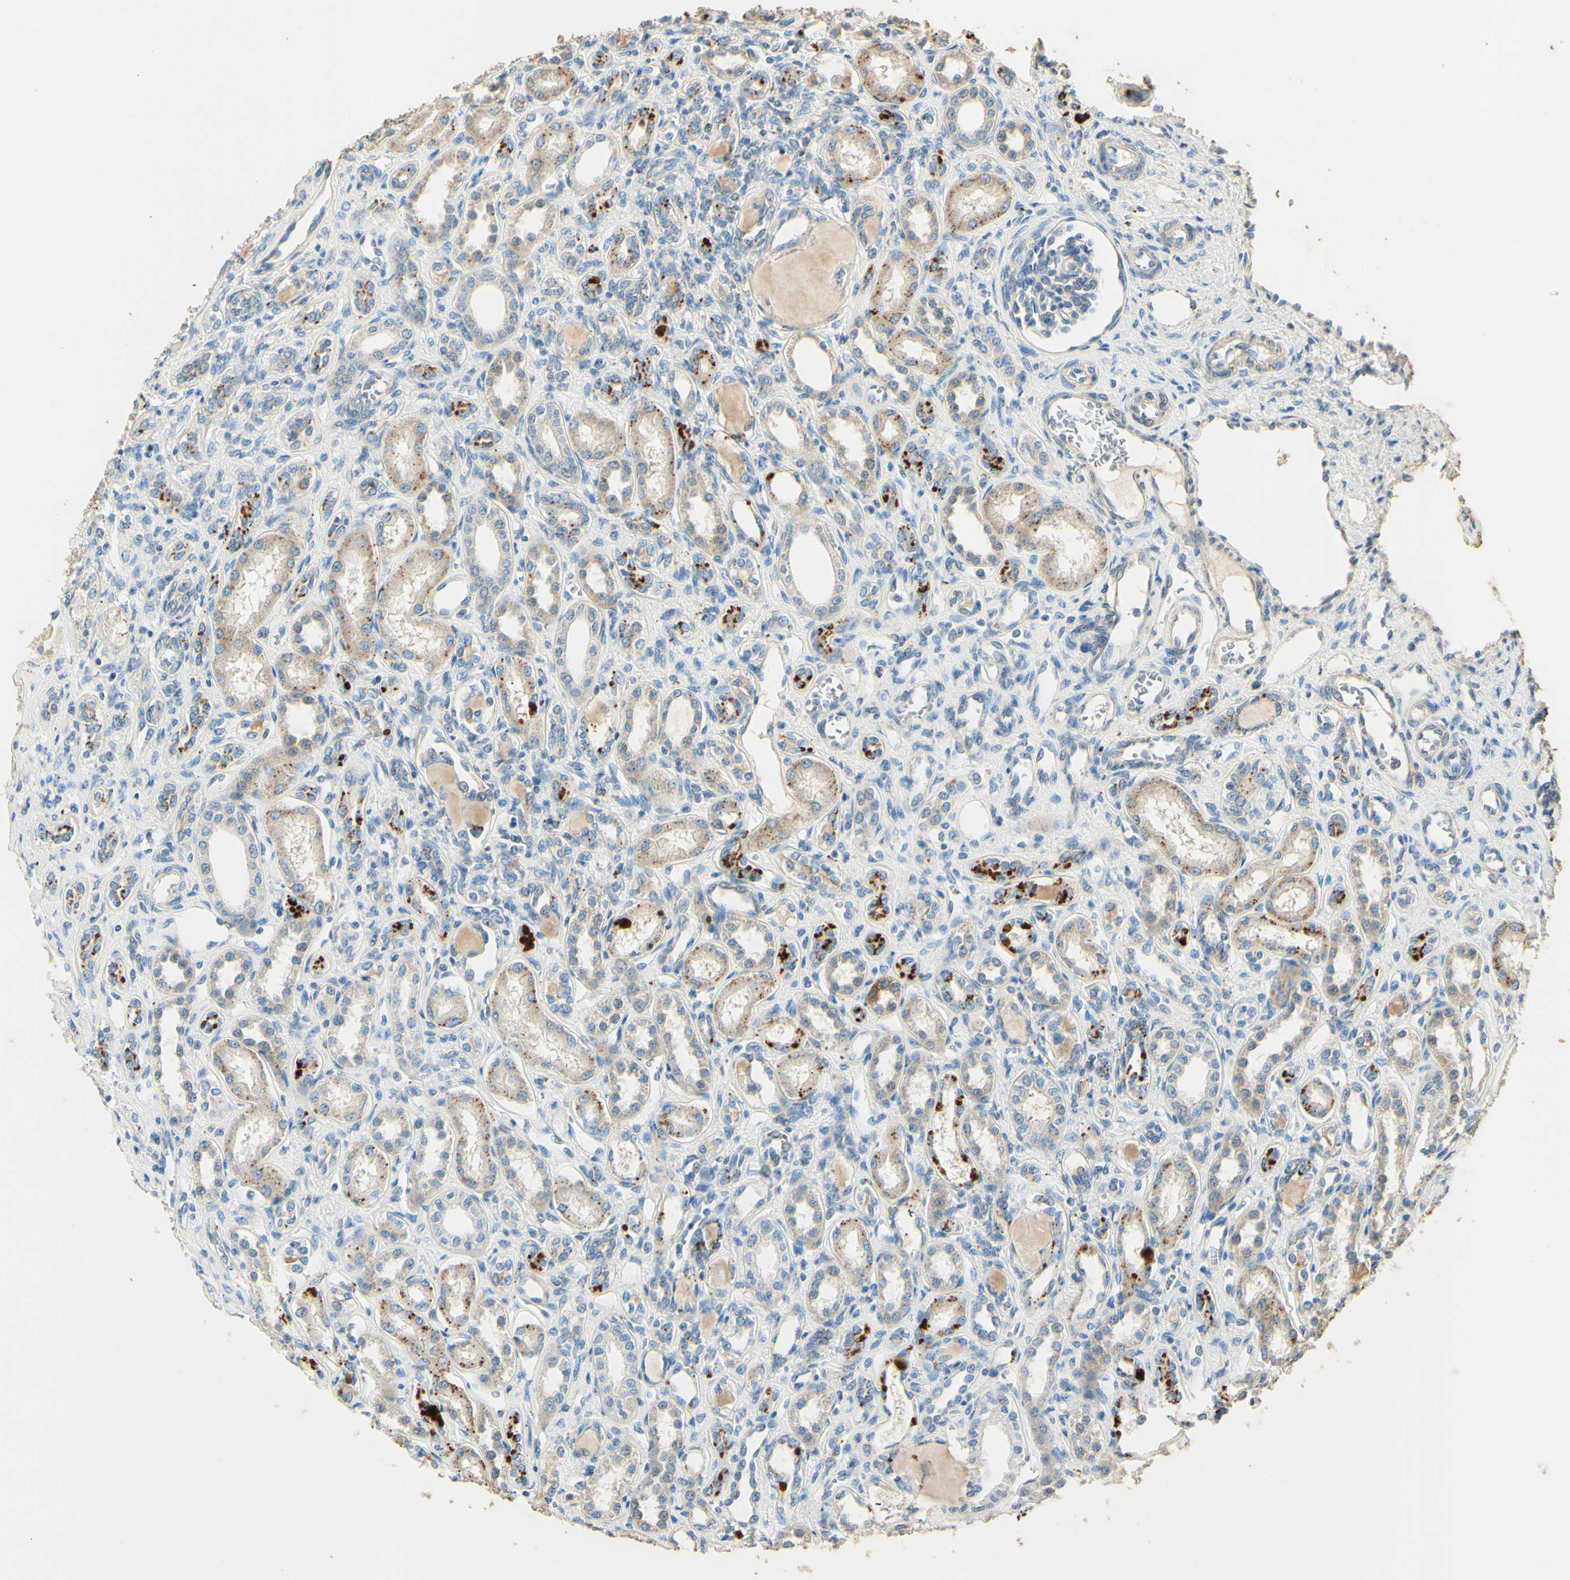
{"staining": {"intensity": "negative", "quantity": "none", "location": "none"}, "tissue": "kidney", "cell_type": "Cells in glomeruli", "image_type": "normal", "snomed": [{"axis": "morphology", "description": "Normal tissue, NOS"}, {"axis": "topography", "description": "Kidney"}], "caption": "Cells in glomeruli show no significant protein staining in normal kidney.", "gene": "ARHGEF17", "patient": {"sex": "male", "age": 7}}